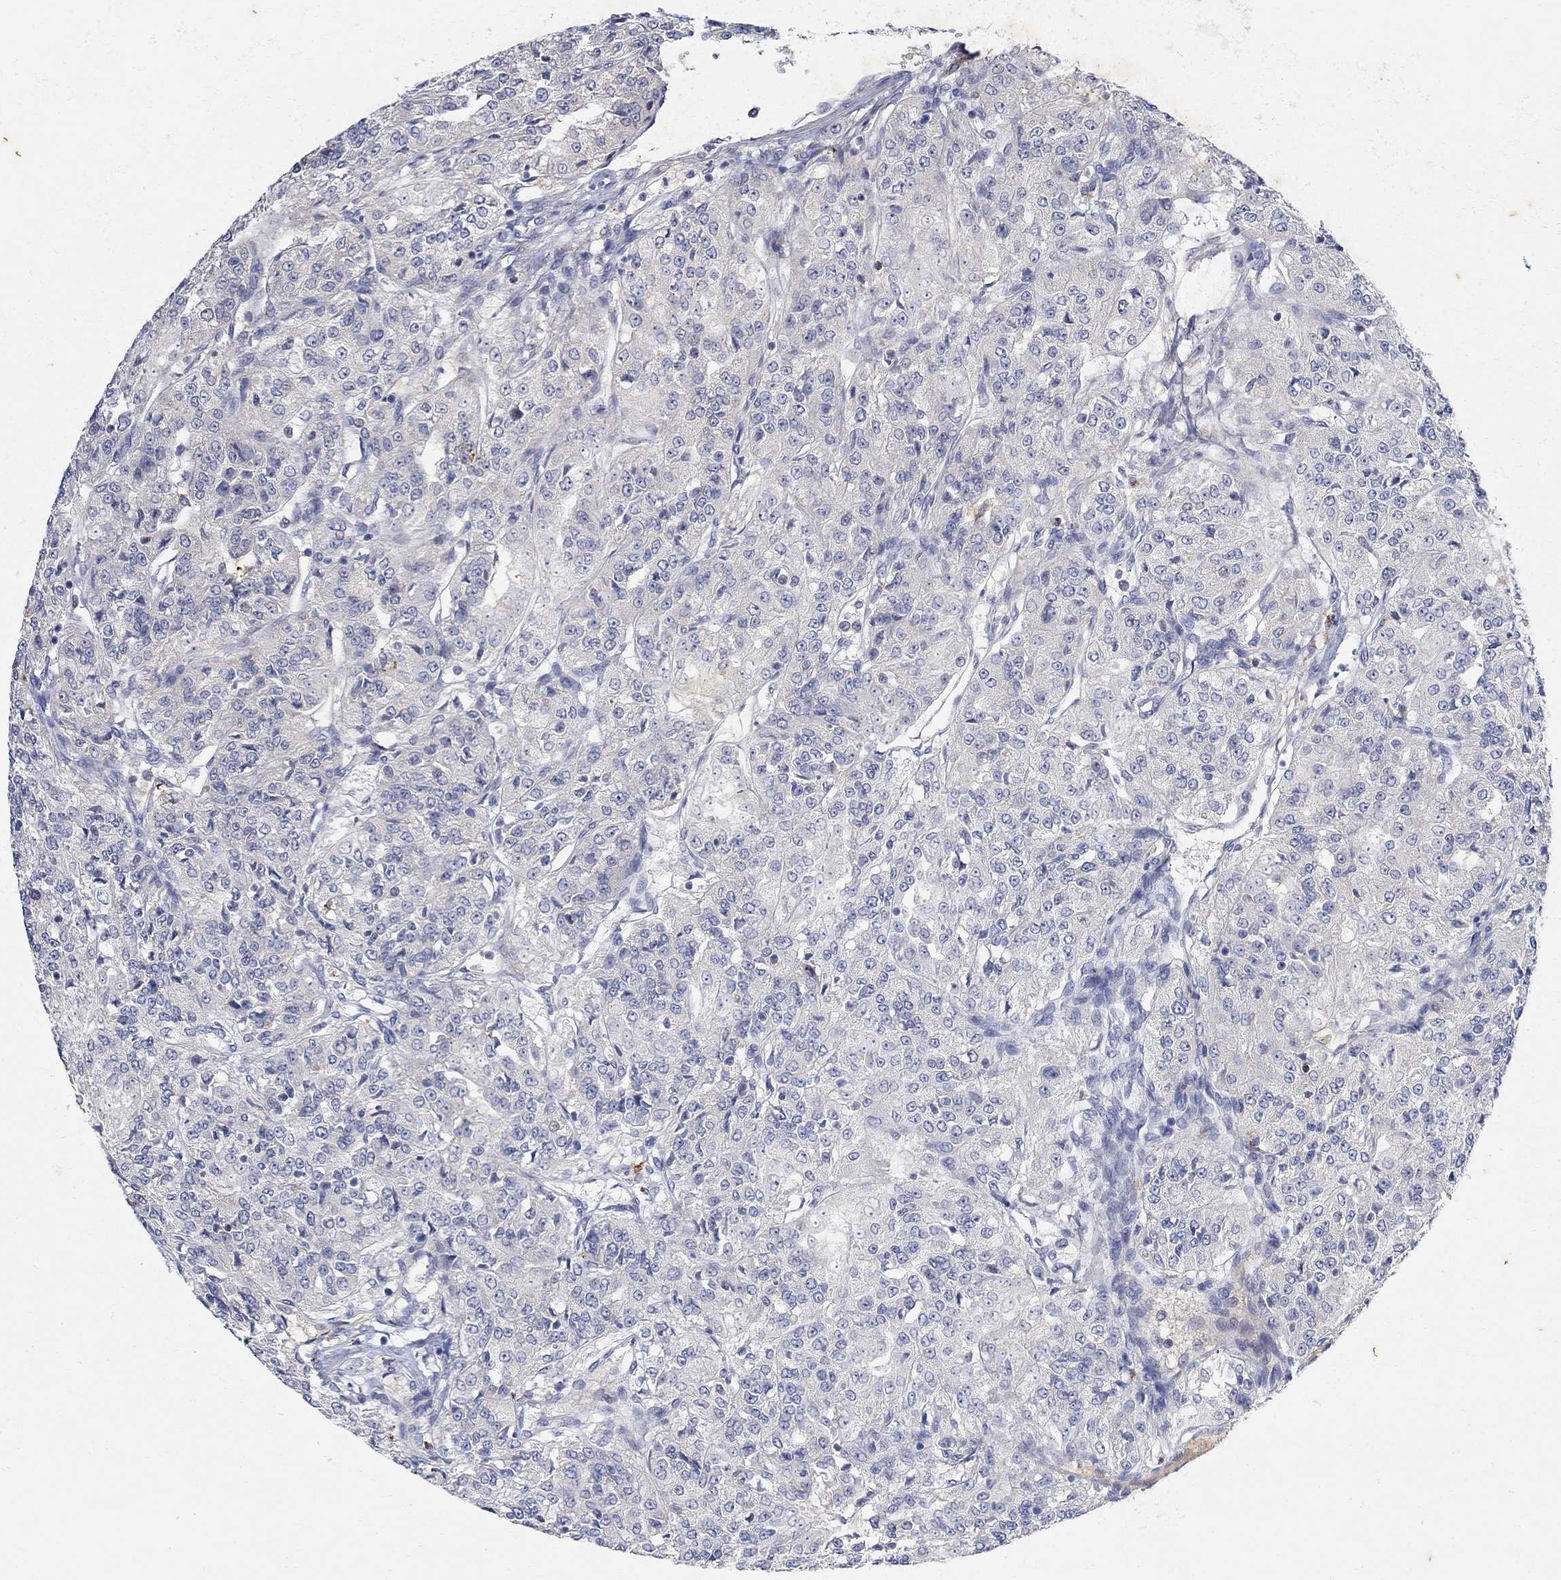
{"staining": {"intensity": "negative", "quantity": "none", "location": "none"}, "tissue": "renal cancer", "cell_type": "Tumor cells", "image_type": "cancer", "snomed": [{"axis": "morphology", "description": "Adenocarcinoma, NOS"}, {"axis": "topography", "description": "Kidney"}], "caption": "Immunohistochemistry histopathology image of neoplastic tissue: human adenocarcinoma (renal) stained with DAB (3,3'-diaminobenzidine) demonstrates no significant protein expression in tumor cells.", "gene": "FNDC5", "patient": {"sex": "female", "age": 63}}